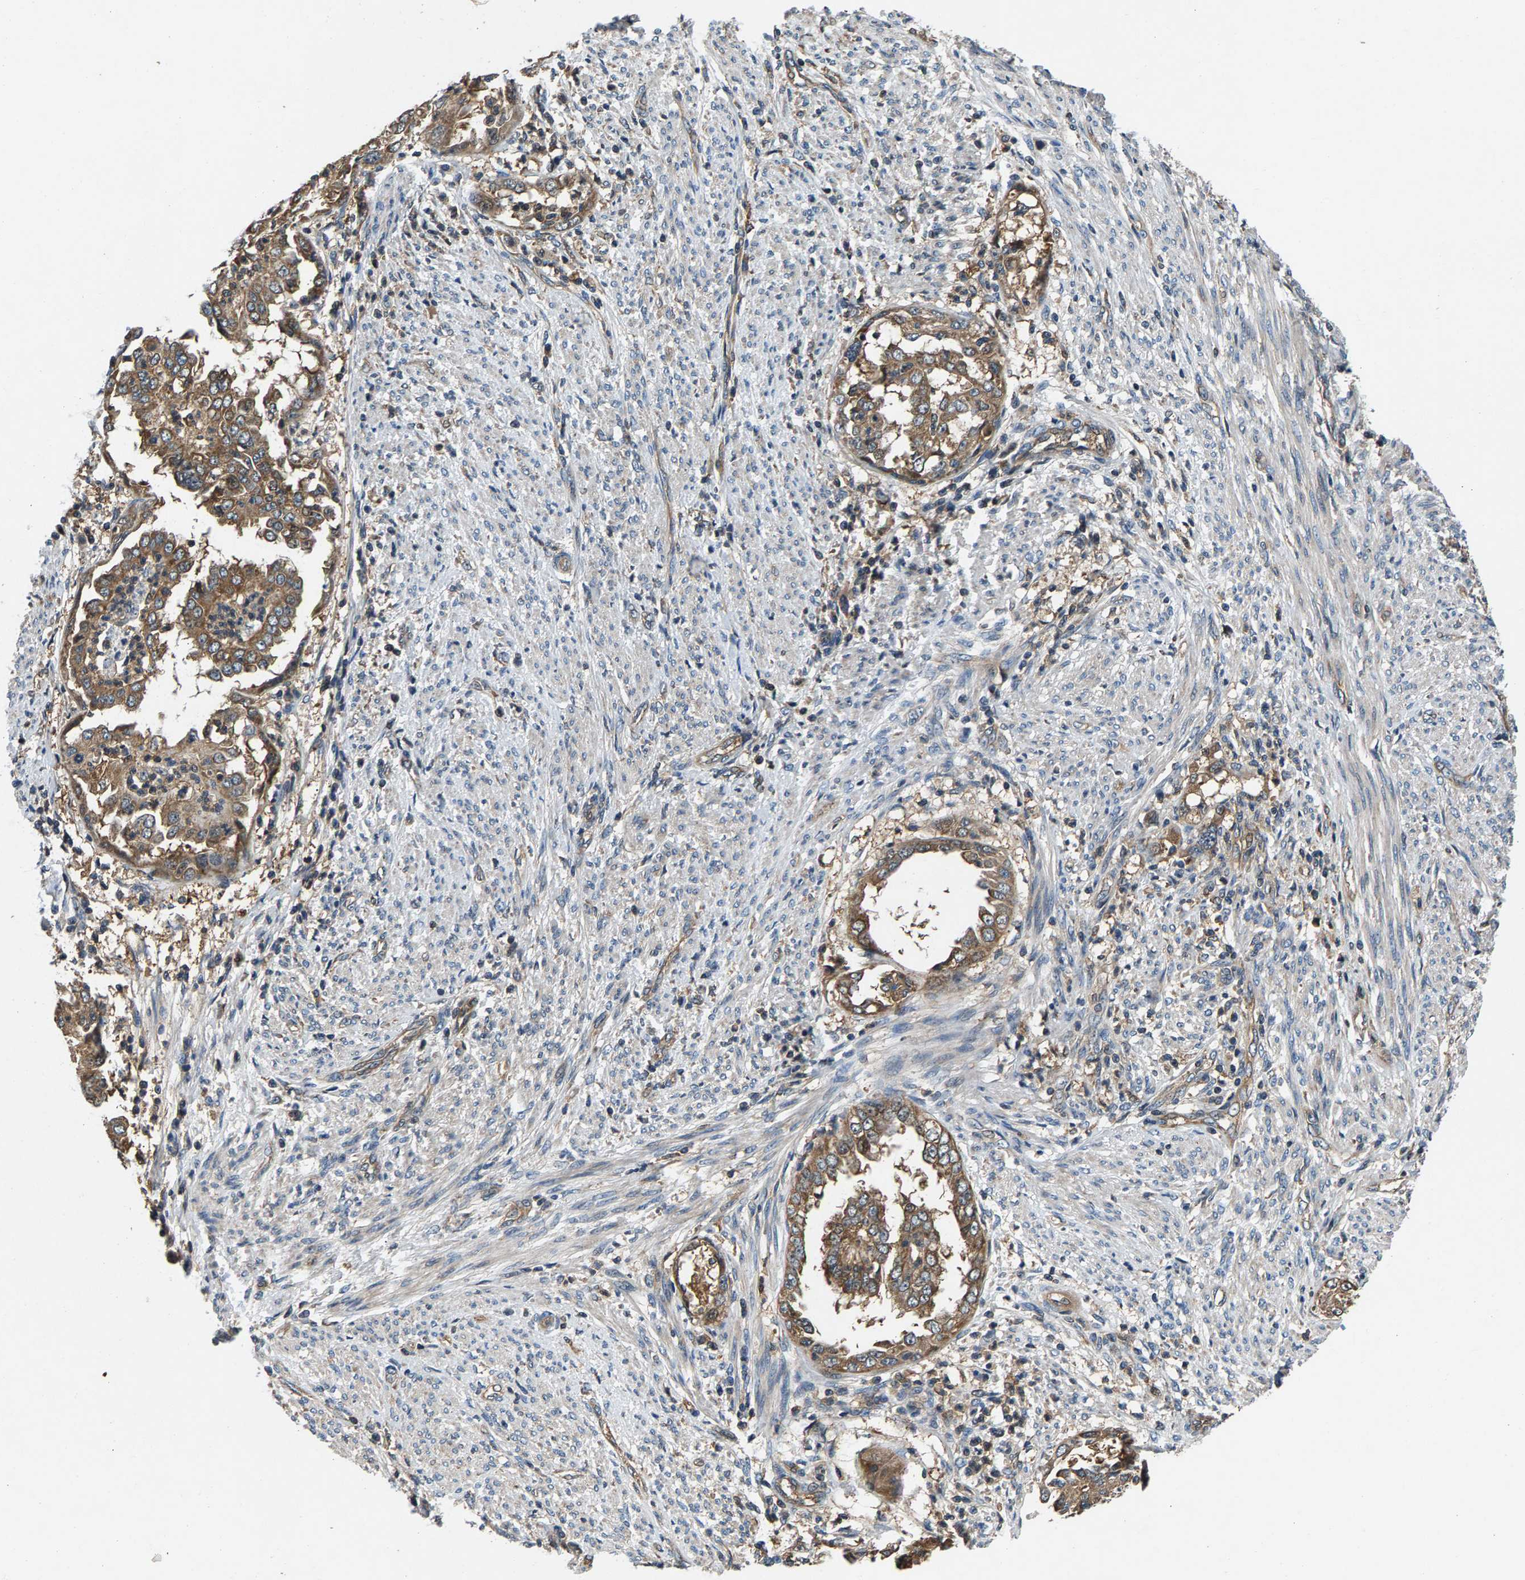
{"staining": {"intensity": "moderate", "quantity": ">75%", "location": "cytoplasmic/membranous"}, "tissue": "endometrial cancer", "cell_type": "Tumor cells", "image_type": "cancer", "snomed": [{"axis": "morphology", "description": "Adenocarcinoma, NOS"}, {"axis": "topography", "description": "Endometrium"}], "caption": "IHC of human endometrial adenocarcinoma reveals medium levels of moderate cytoplasmic/membranous positivity in approximately >75% of tumor cells.", "gene": "FAM78A", "patient": {"sex": "female", "age": 85}}